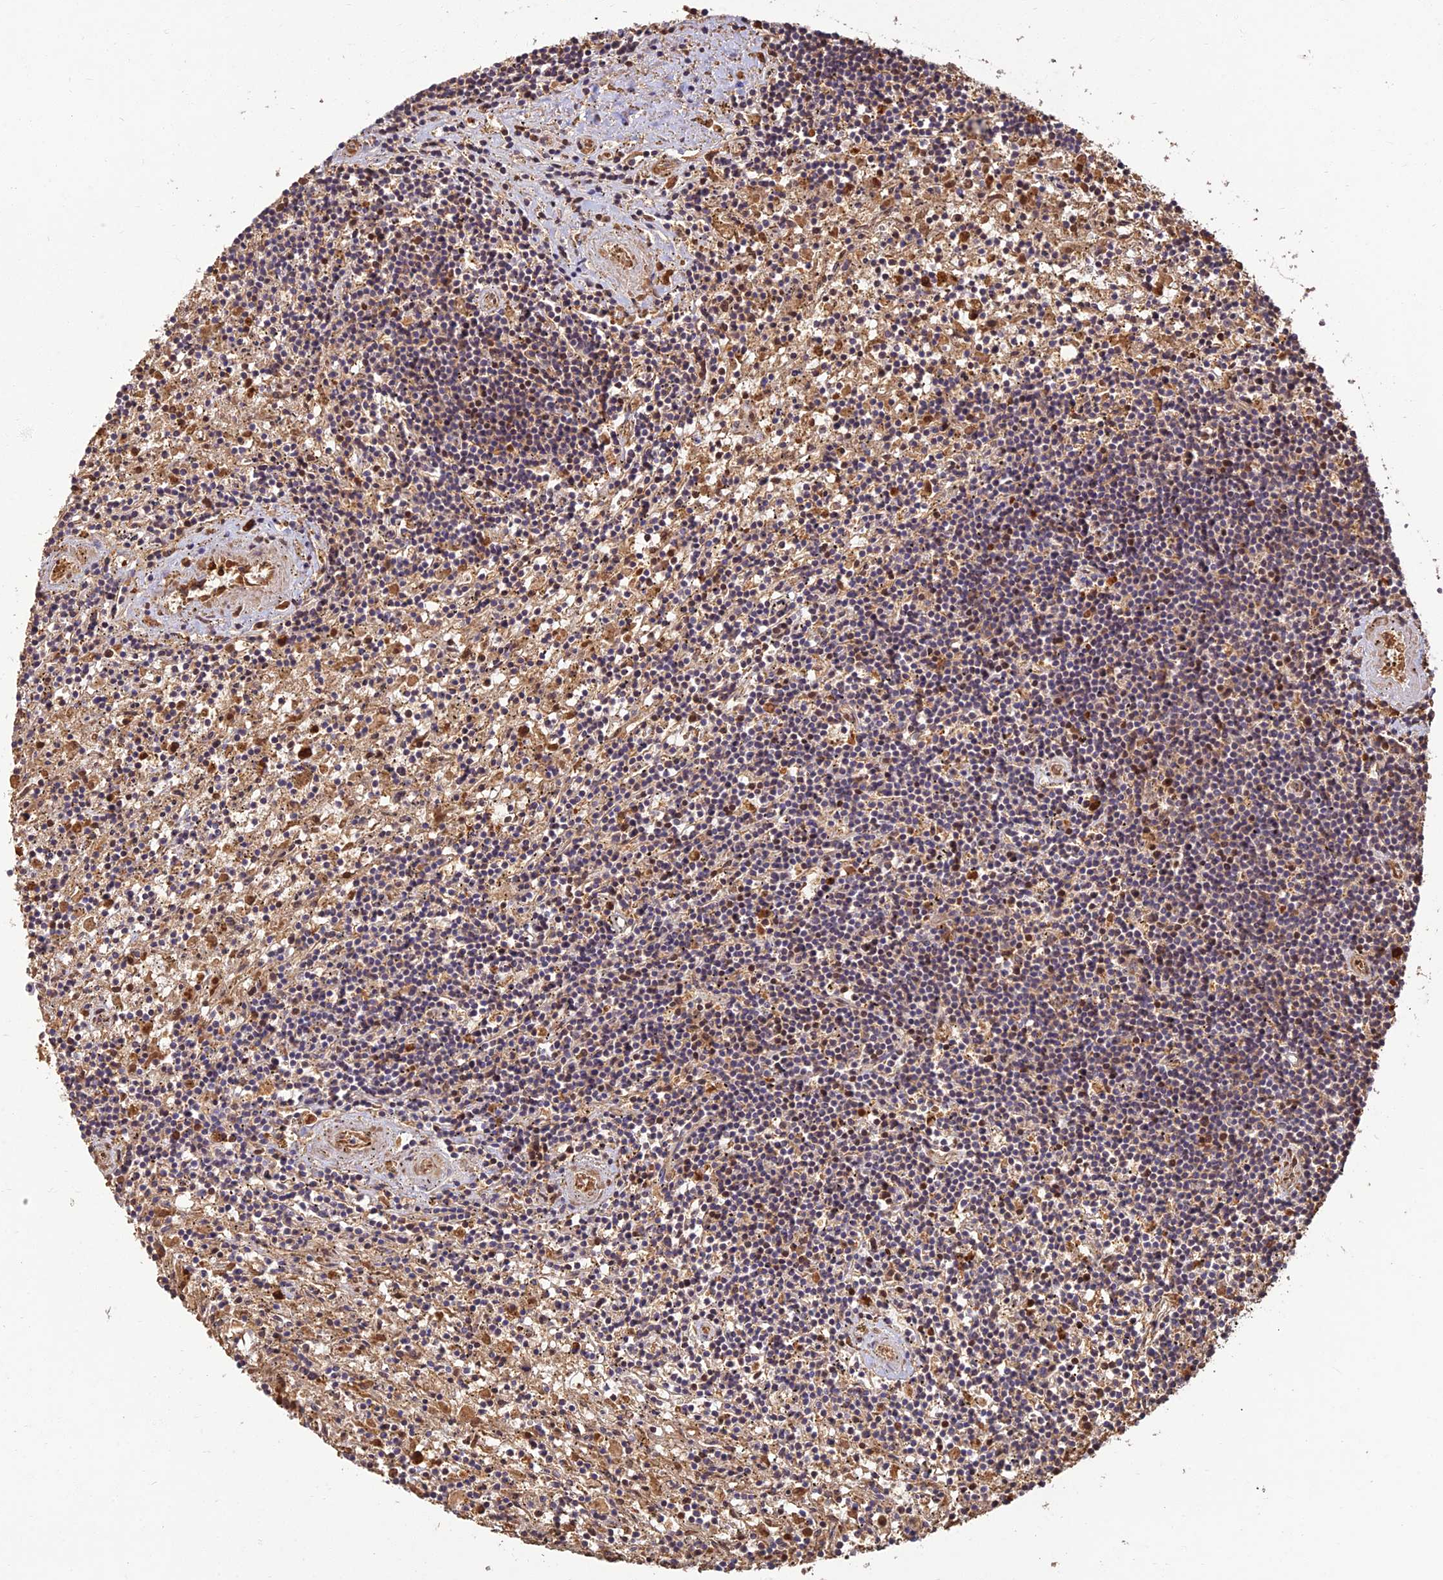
{"staining": {"intensity": "negative", "quantity": "none", "location": "none"}, "tissue": "lymphoma", "cell_type": "Tumor cells", "image_type": "cancer", "snomed": [{"axis": "morphology", "description": "Malignant lymphoma, non-Hodgkin's type, Low grade"}, {"axis": "topography", "description": "Spleen"}], "caption": "This is an immunohistochemistry (IHC) image of human malignant lymphoma, non-Hodgkin's type (low-grade). There is no positivity in tumor cells.", "gene": "CORO1C", "patient": {"sex": "male", "age": 76}}